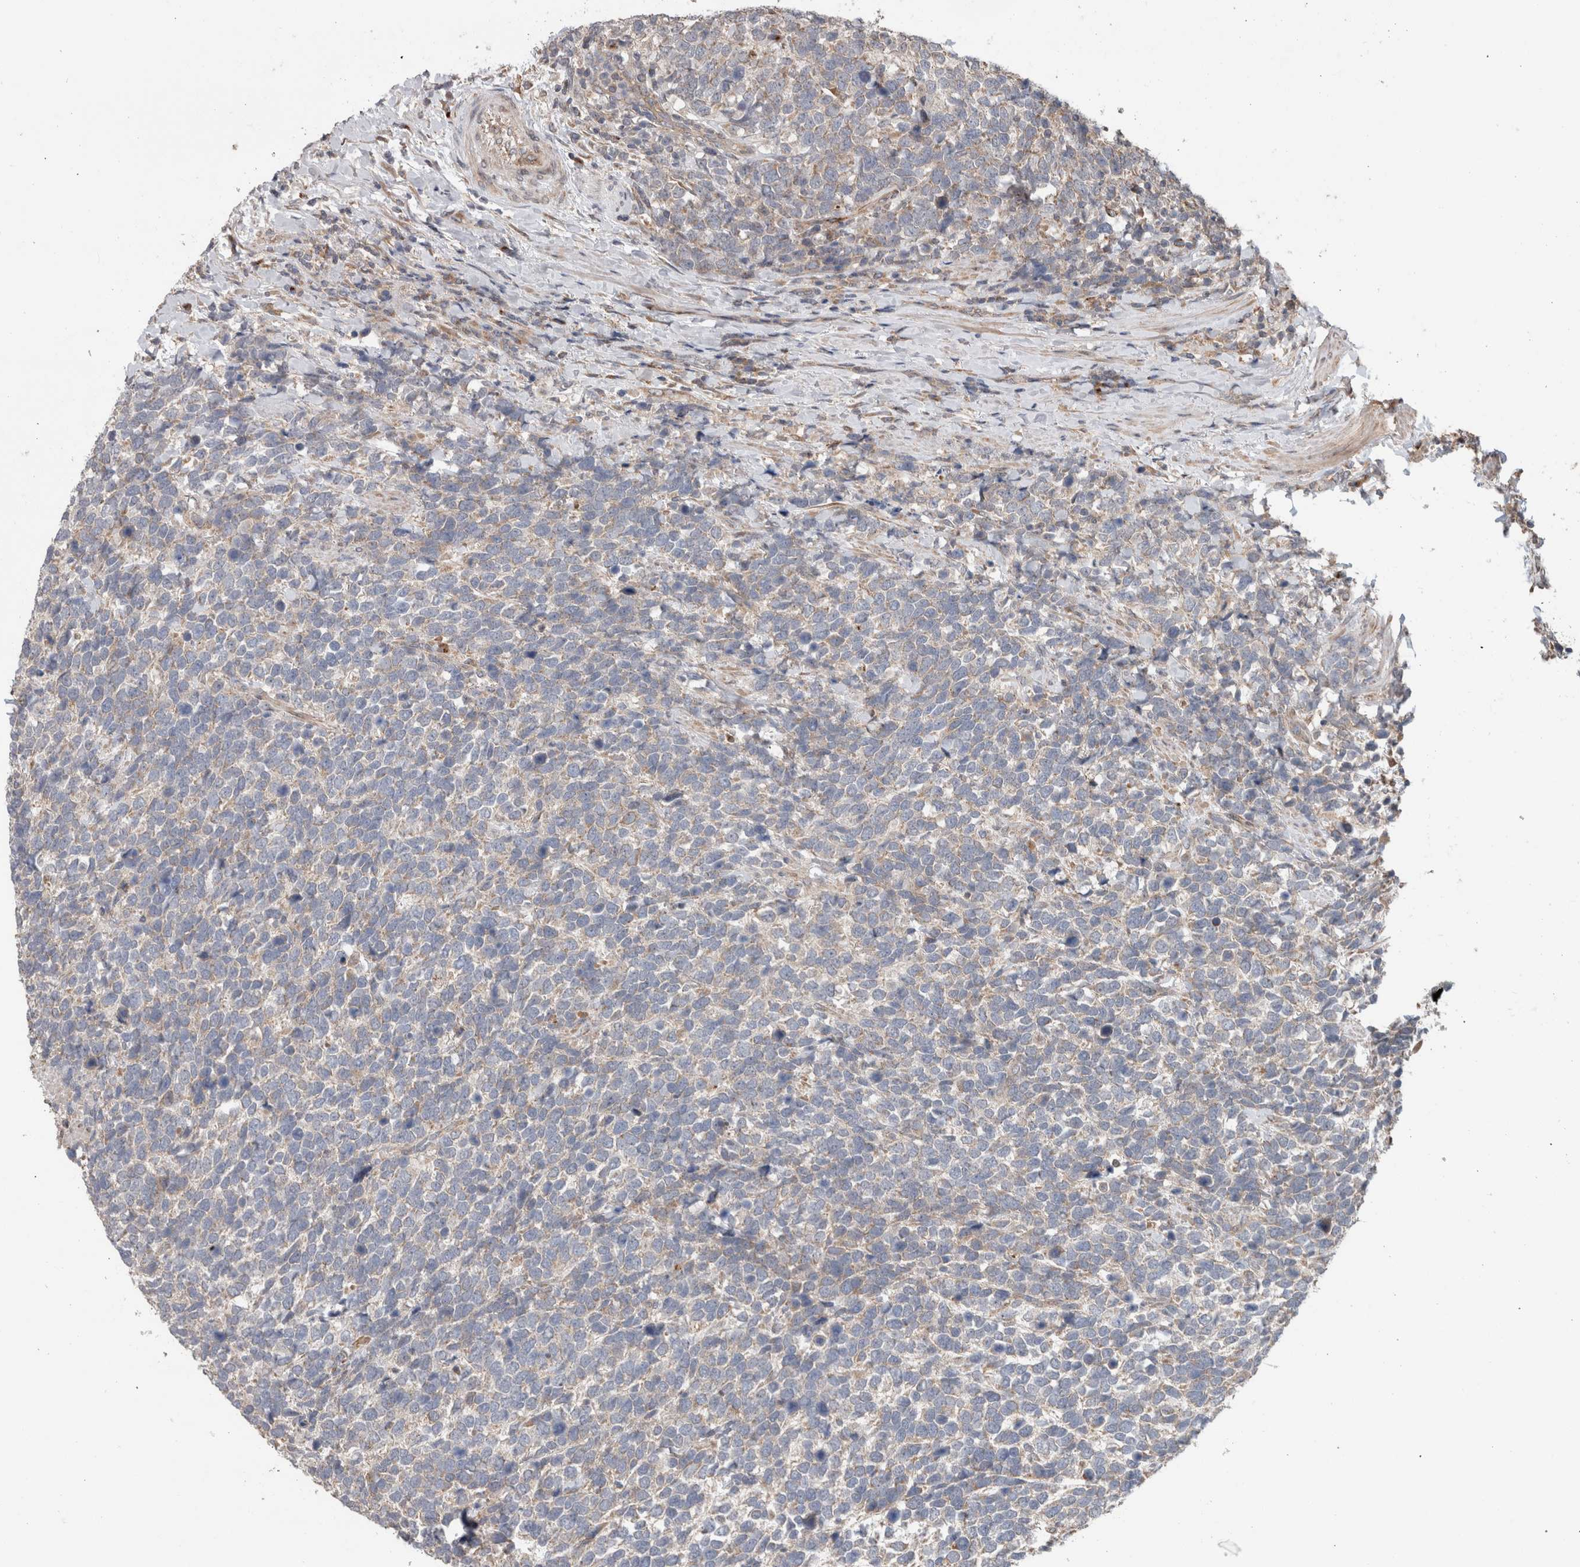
{"staining": {"intensity": "weak", "quantity": ">75%", "location": "cytoplasmic/membranous"}, "tissue": "urothelial cancer", "cell_type": "Tumor cells", "image_type": "cancer", "snomed": [{"axis": "morphology", "description": "Urothelial carcinoma, High grade"}, {"axis": "topography", "description": "Urinary bladder"}], "caption": "IHC photomicrograph of urothelial cancer stained for a protein (brown), which demonstrates low levels of weak cytoplasmic/membranous expression in approximately >75% of tumor cells.", "gene": "TRIM5", "patient": {"sex": "female", "age": 82}}